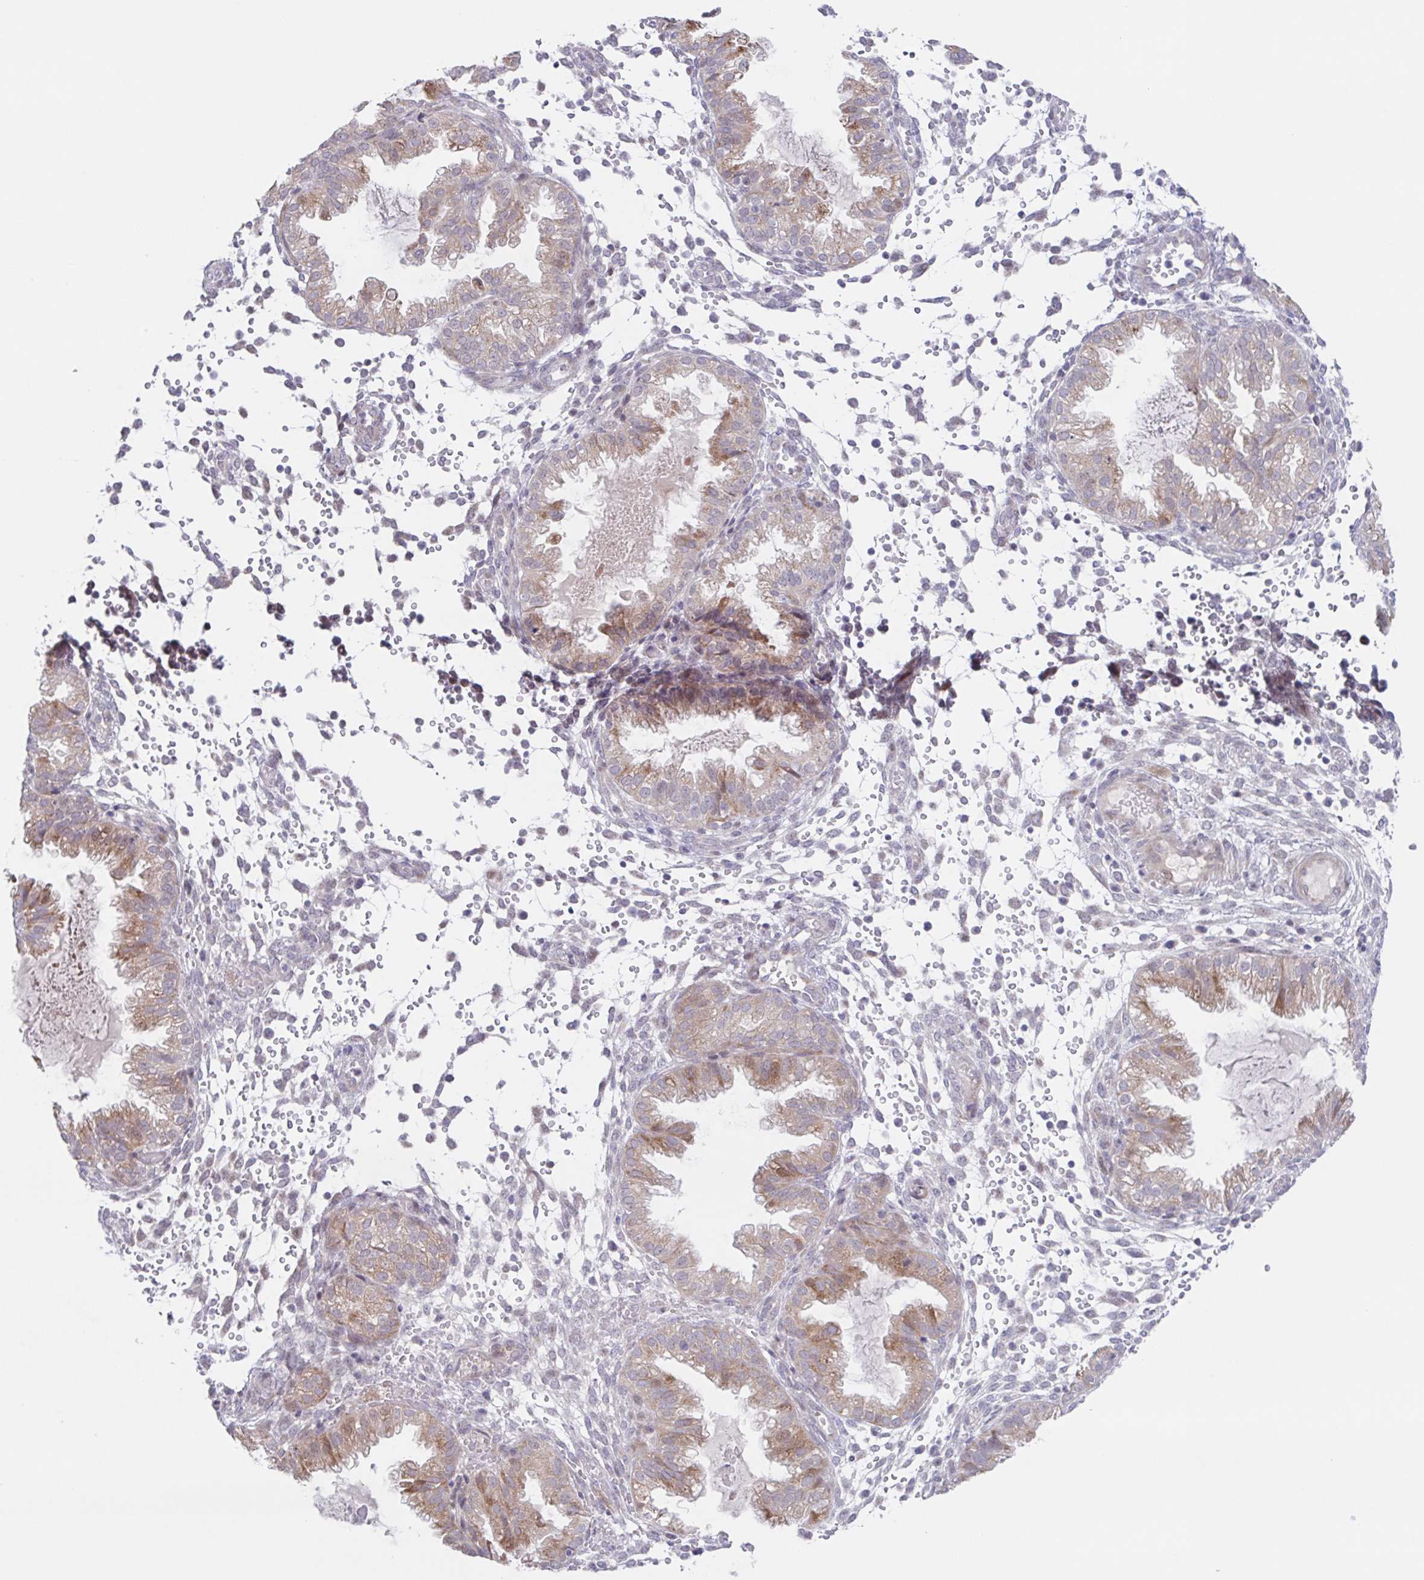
{"staining": {"intensity": "negative", "quantity": "none", "location": "none"}, "tissue": "endometrium", "cell_type": "Cells in endometrial stroma", "image_type": "normal", "snomed": [{"axis": "morphology", "description": "Normal tissue, NOS"}, {"axis": "topography", "description": "Endometrium"}], "caption": "The photomicrograph shows no staining of cells in endometrial stroma in normal endometrium.", "gene": "POU2F3", "patient": {"sex": "female", "age": 33}}